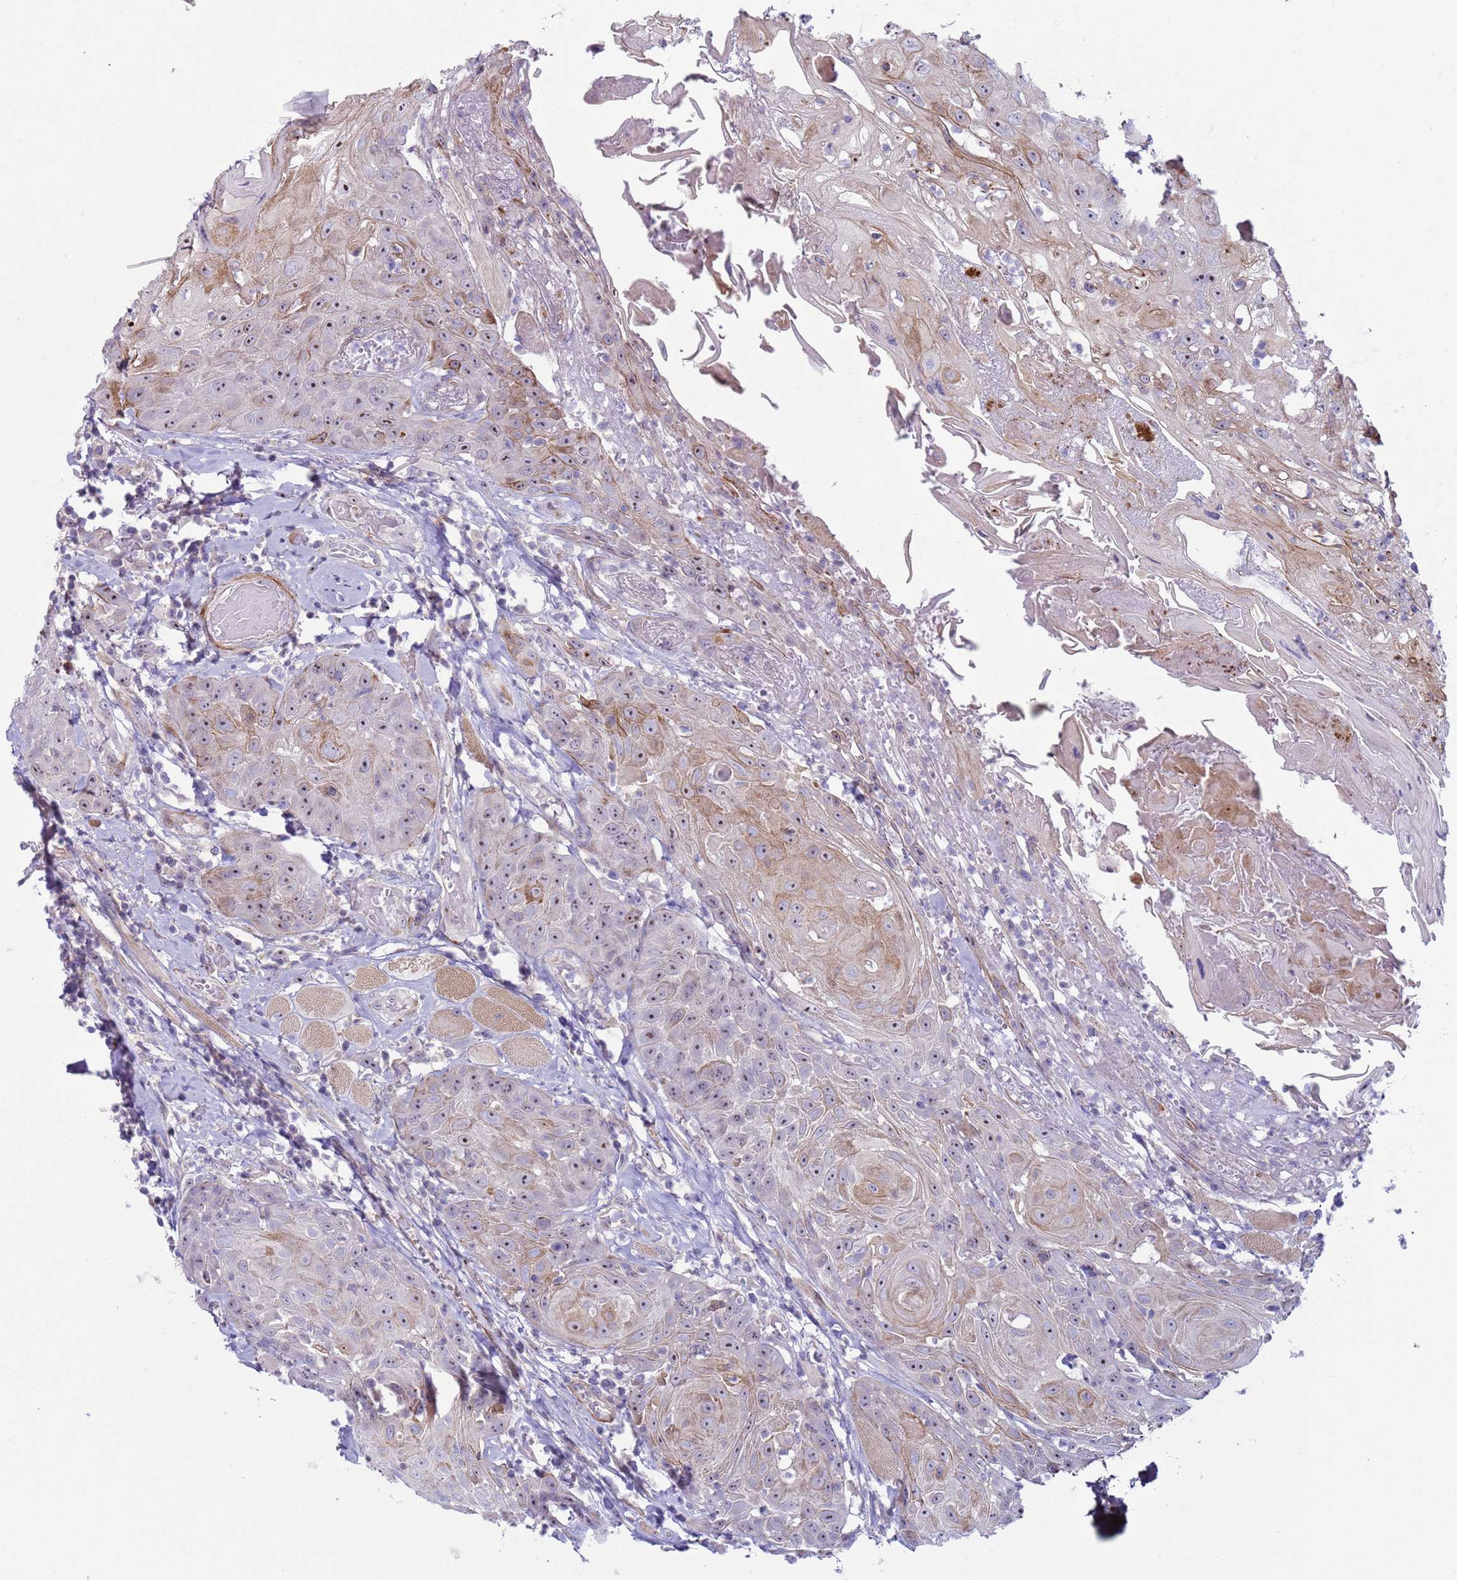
{"staining": {"intensity": "moderate", "quantity": ">75%", "location": "cytoplasmic/membranous,nuclear"}, "tissue": "head and neck cancer", "cell_type": "Tumor cells", "image_type": "cancer", "snomed": [{"axis": "morphology", "description": "Squamous cell carcinoma, NOS"}, {"axis": "topography", "description": "Head-Neck"}], "caption": "Immunohistochemical staining of squamous cell carcinoma (head and neck) demonstrates medium levels of moderate cytoplasmic/membranous and nuclear positivity in approximately >75% of tumor cells.", "gene": "HEATR1", "patient": {"sex": "female", "age": 59}}